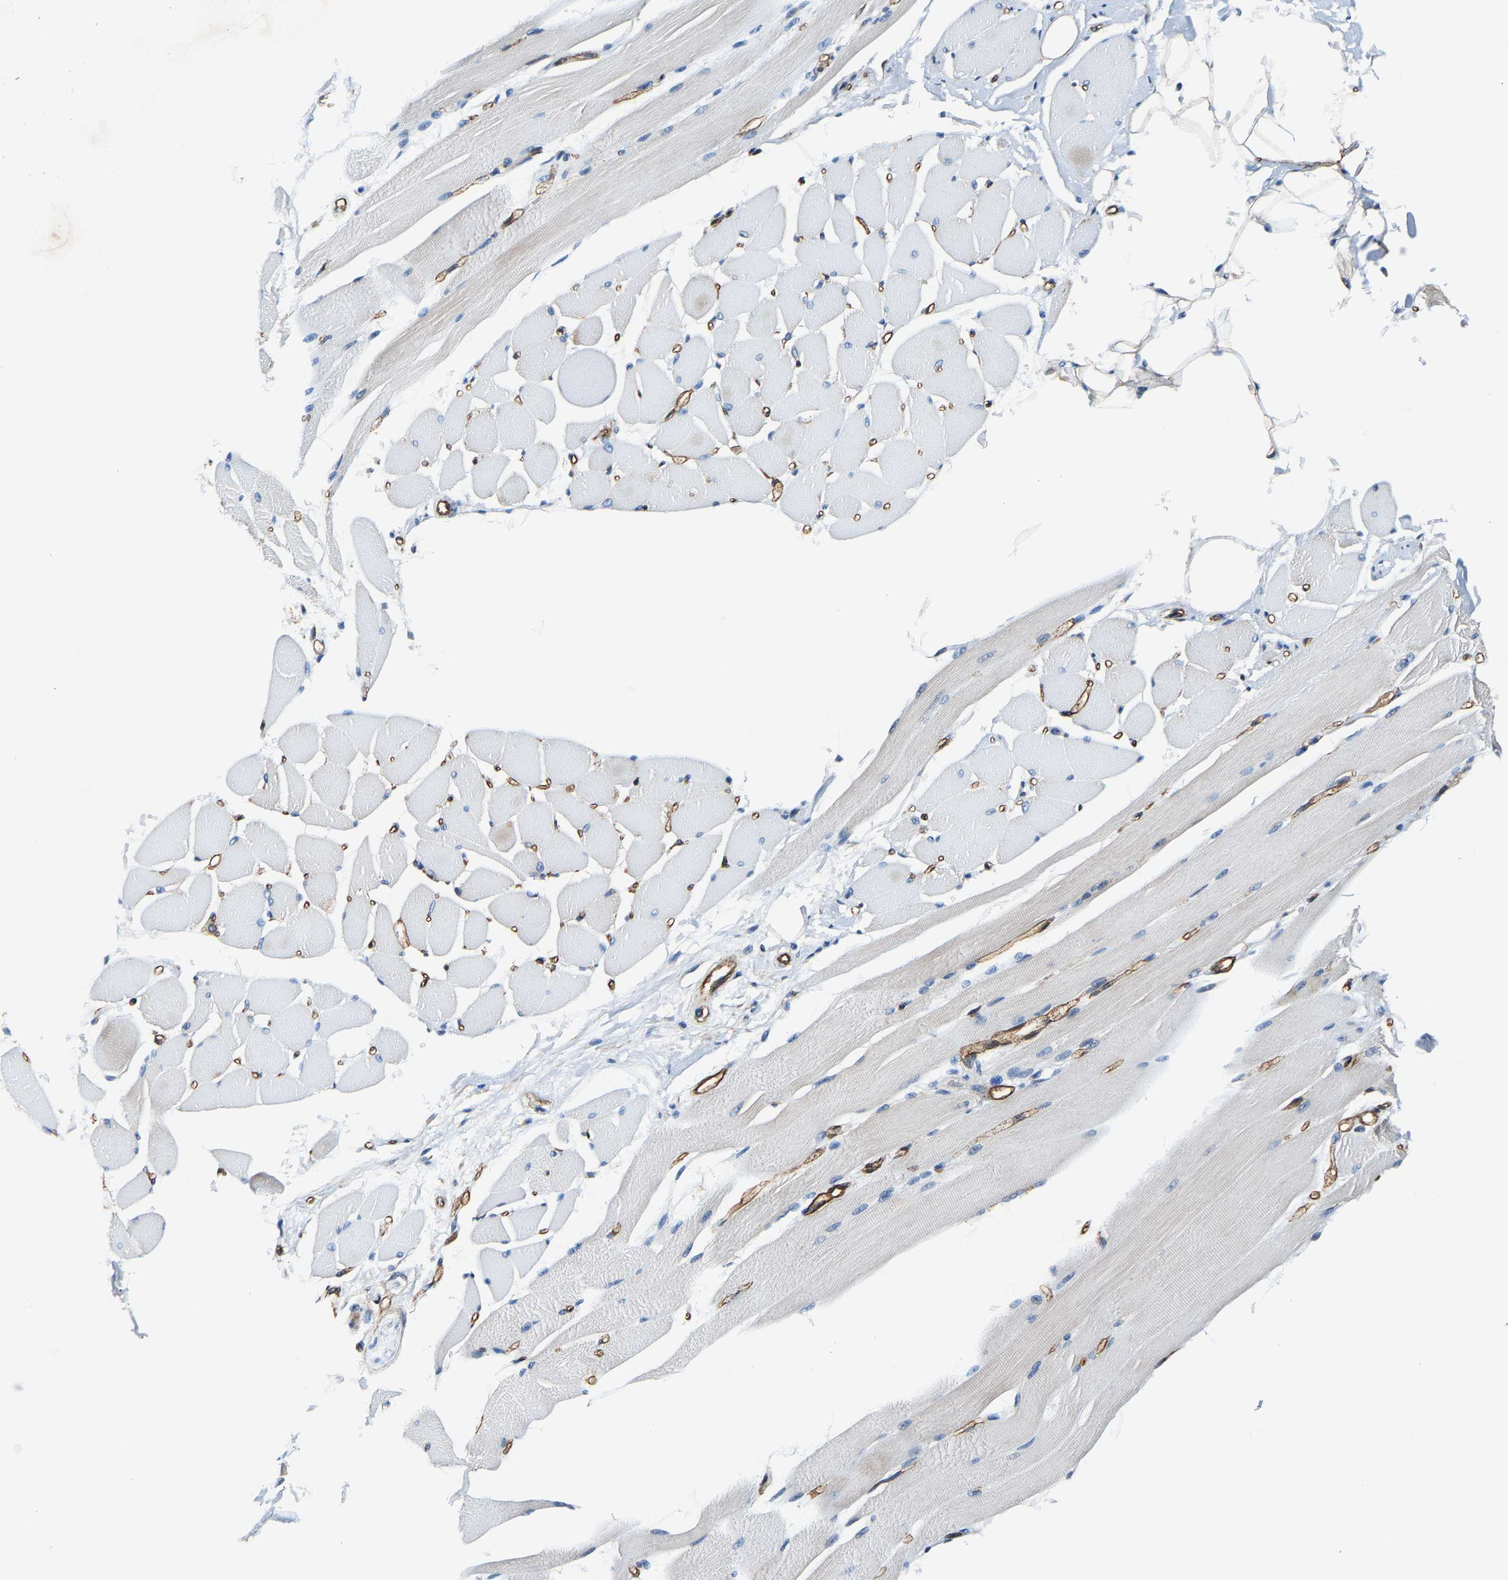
{"staining": {"intensity": "weak", "quantity": "25%-75%", "location": "cytoplasmic/membranous"}, "tissue": "skeletal muscle", "cell_type": "Myocytes", "image_type": "normal", "snomed": [{"axis": "morphology", "description": "Normal tissue, NOS"}, {"axis": "topography", "description": "Skeletal muscle"}, {"axis": "topography", "description": "Peripheral nerve tissue"}], "caption": "This is an image of immunohistochemistry (IHC) staining of benign skeletal muscle, which shows weak positivity in the cytoplasmic/membranous of myocytes.", "gene": "GFRA3", "patient": {"sex": "female", "age": 84}}